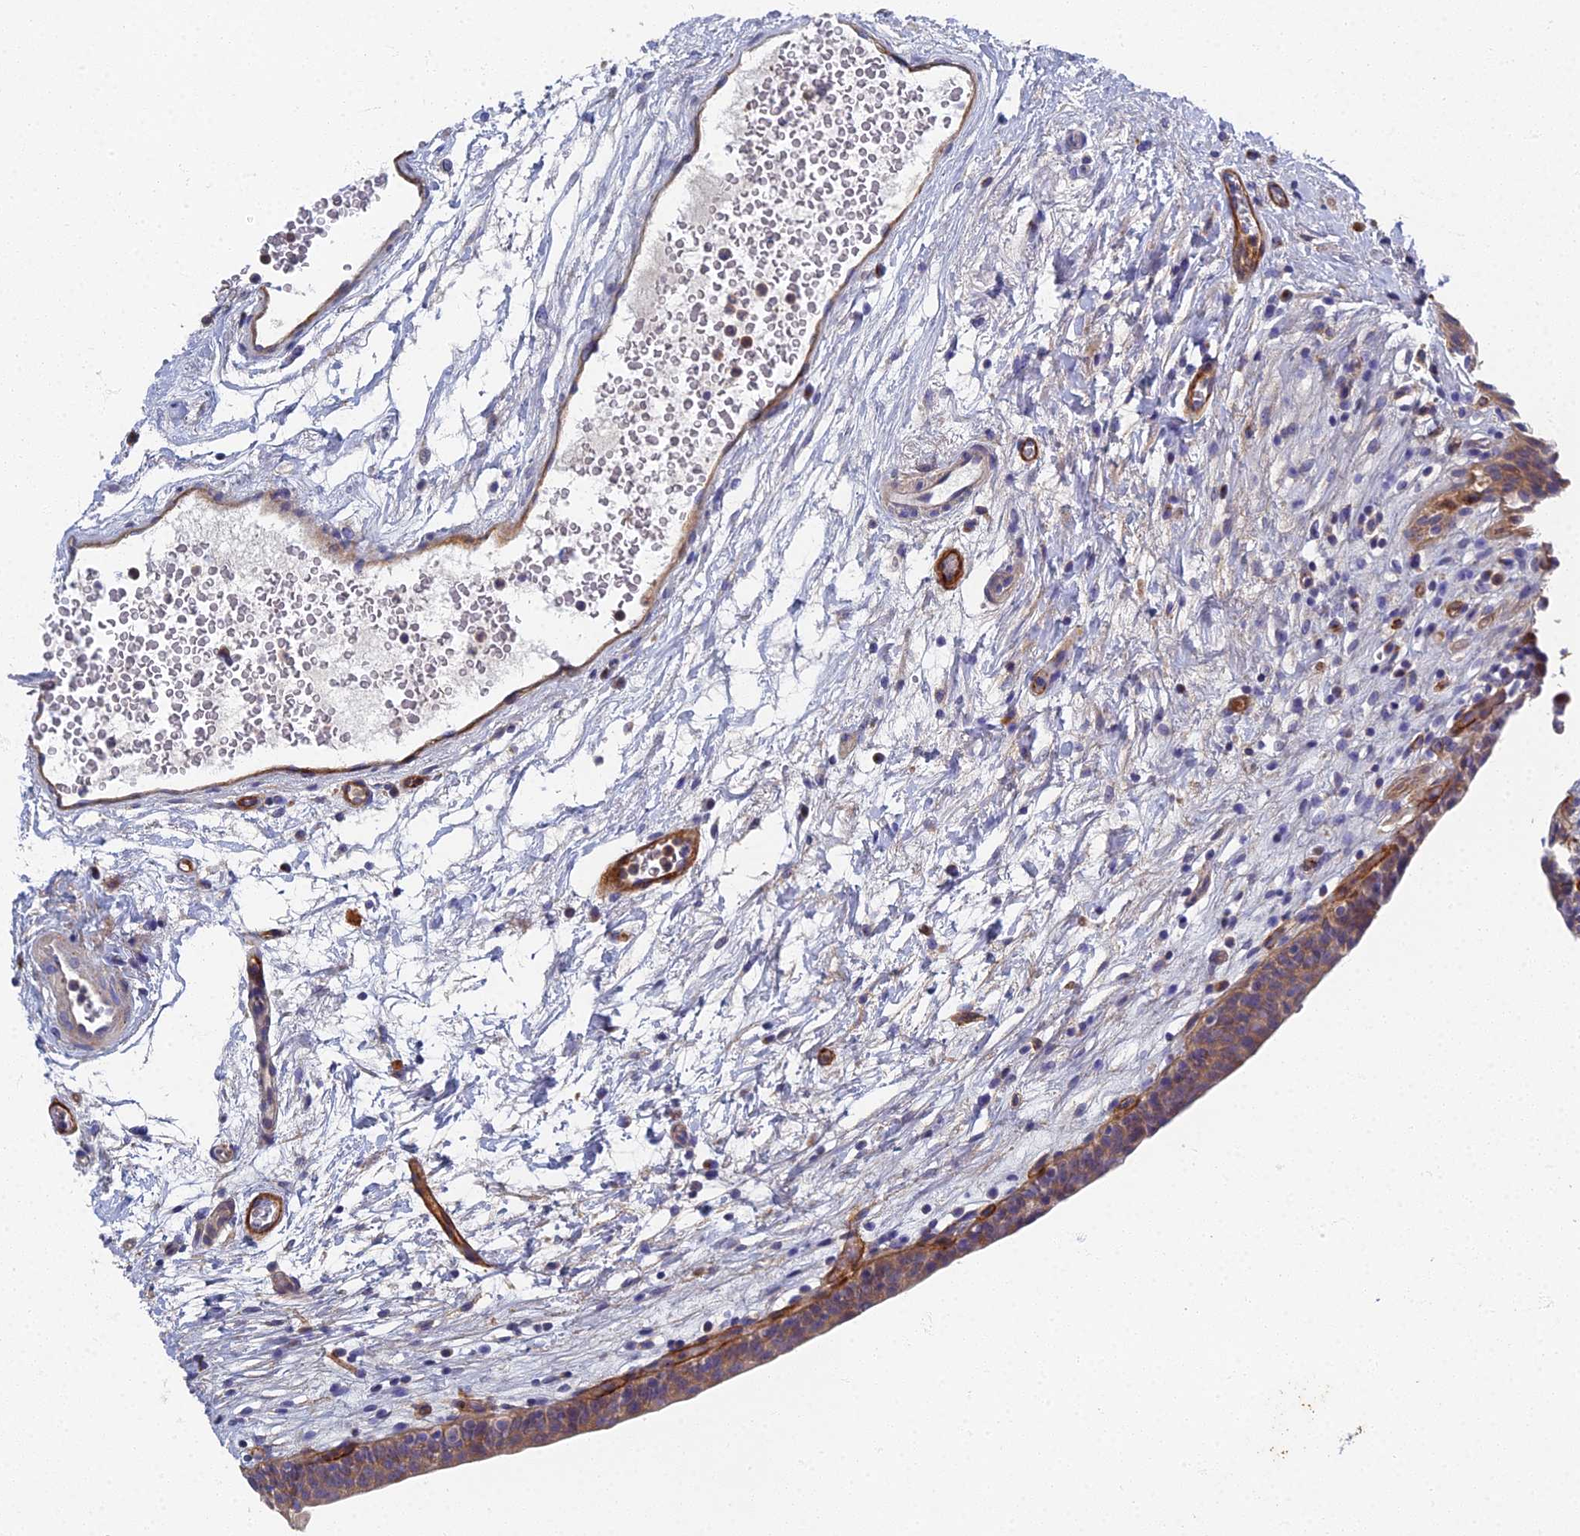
{"staining": {"intensity": "weak", "quantity": "25%-75%", "location": "cytoplasmic/membranous"}, "tissue": "urinary bladder", "cell_type": "Urothelial cells", "image_type": "normal", "snomed": [{"axis": "morphology", "description": "Normal tissue, NOS"}, {"axis": "topography", "description": "Urinary bladder"}], "caption": "Immunohistochemistry (DAB (3,3'-diaminobenzidine)) staining of unremarkable urinary bladder exhibits weak cytoplasmic/membranous protein positivity in approximately 25%-75% of urothelial cells.", "gene": "RNASEK", "patient": {"sex": "male", "age": 83}}